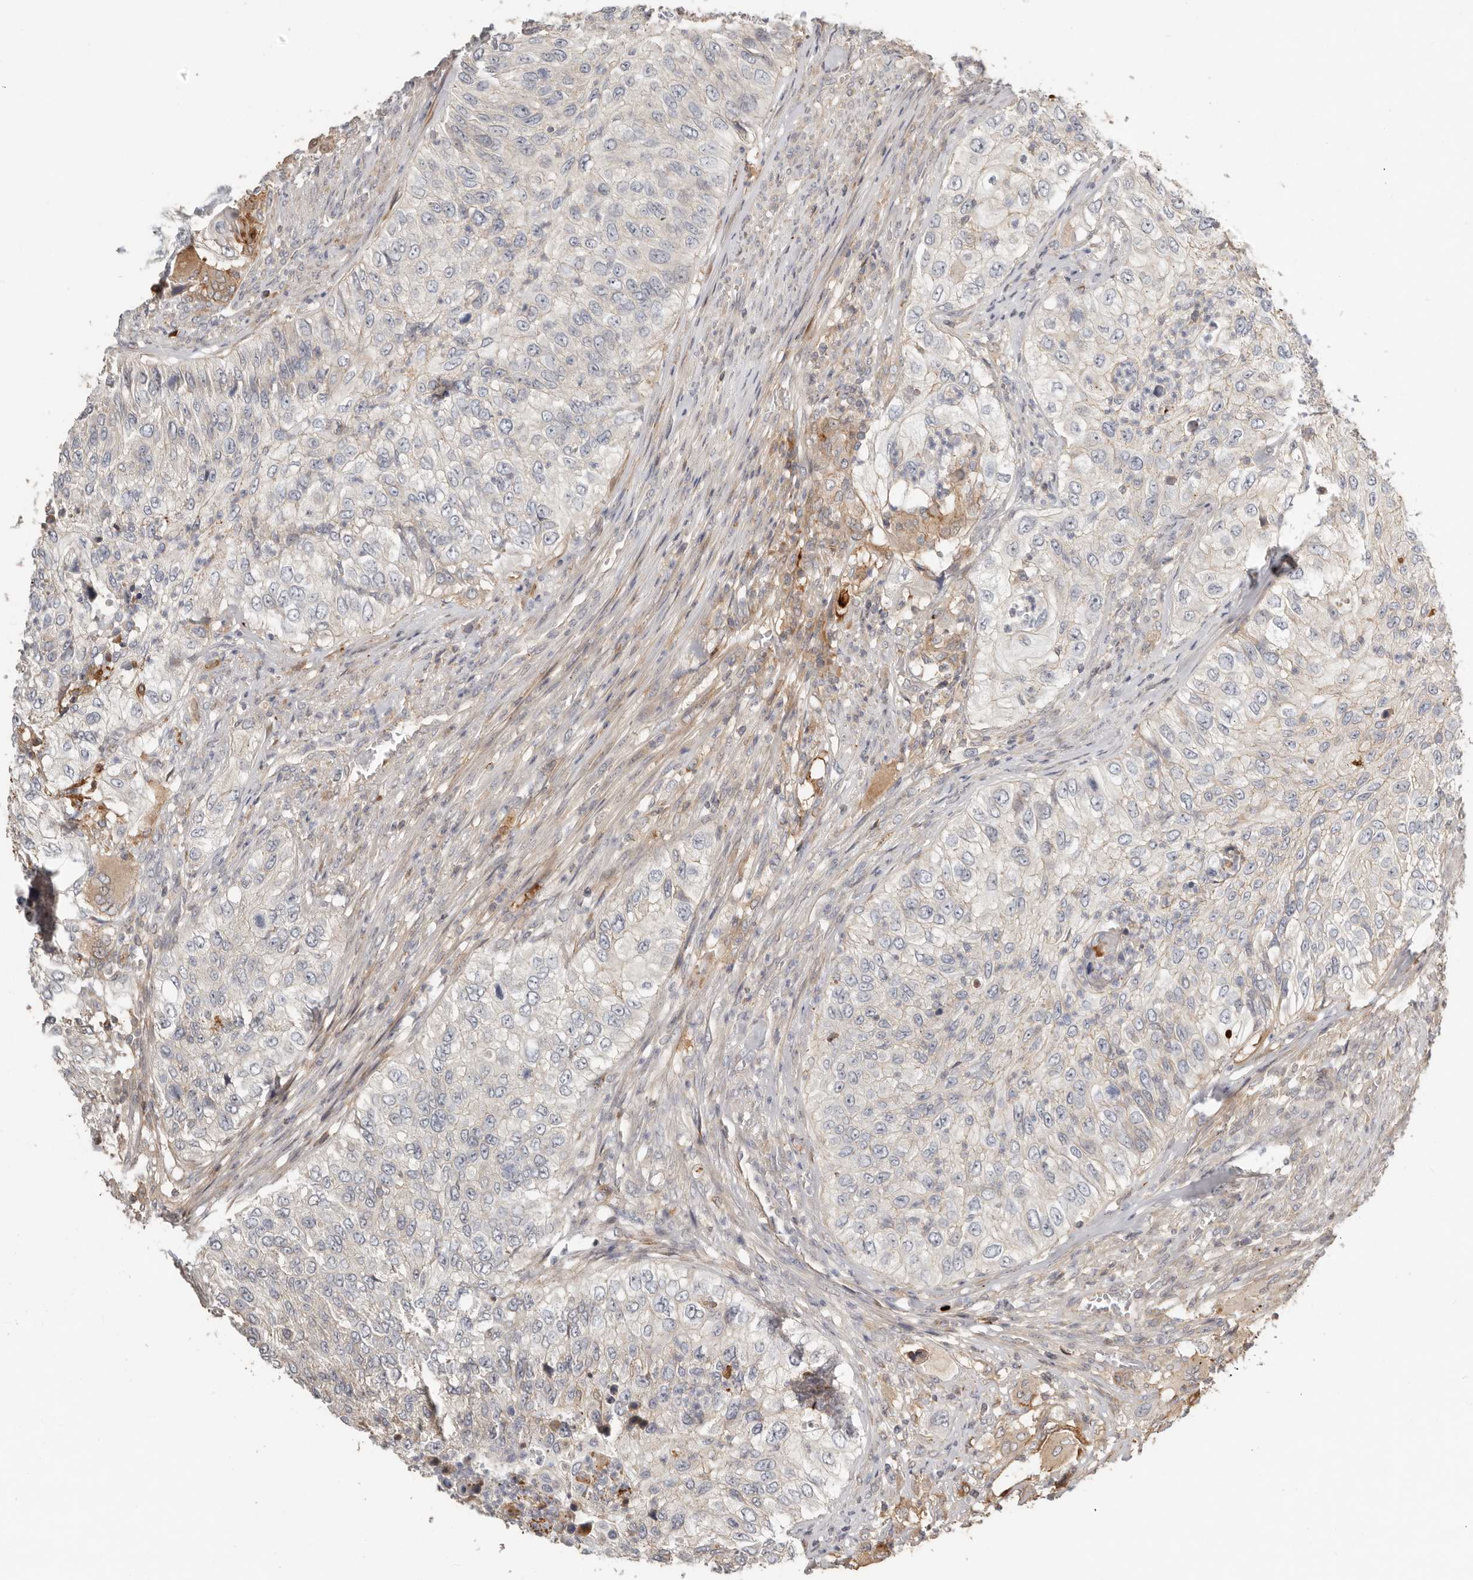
{"staining": {"intensity": "negative", "quantity": "none", "location": "none"}, "tissue": "urothelial cancer", "cell_type": "Tumor cells", "image_type": "cancer", "snomed": [{"axis": "morphology", "description": "Urothelial carcinoma, High grade"}, {"axis": "topography", "description": "Urinary bladder"}], "caption": "This is a histopathology image of immunohistochemistry staining of urothelial cancer, which shows no expression in tumor cells. (Stains: DAB immunohistochemistry (IHC) with hematoxylin counter stain, Microscopy: brightfield microscopy at high magnification).", "gene": "MTFR2", "patient": {"sex": "female", "age": 60}}